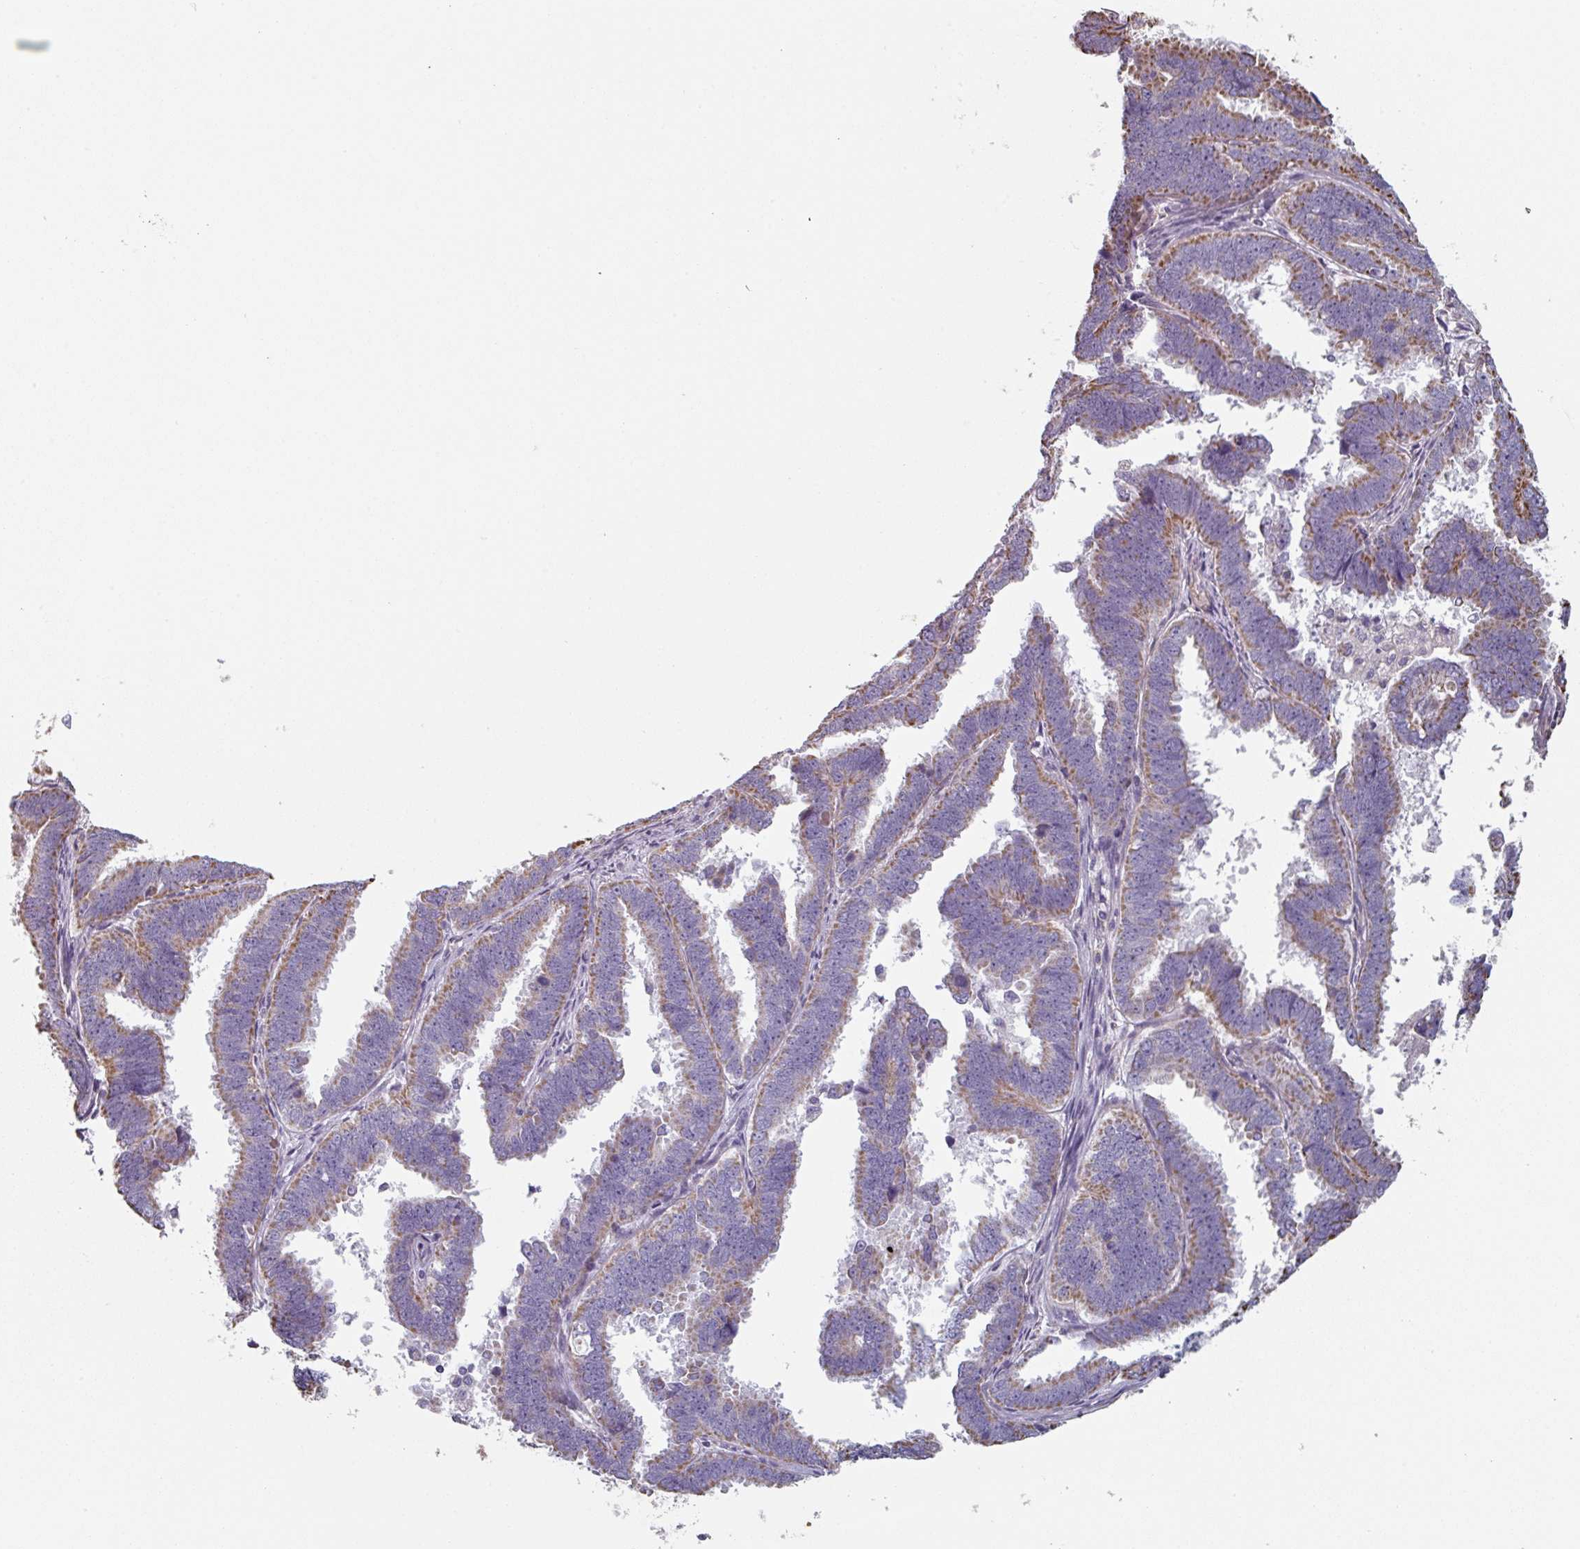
{"staining": {"intensity": "weak", "quantity": "25%-75%", "location": "cytoplasmic/membranous"}, "tissue": "endometrial cancer", "cell_type": "Tumor cells", "image_type": "cancer", "snomed": [{"axis": "morphology", "description": "Adenocarcinoma, NOS"}, {"axis": "topography", "description": "Endometrium"}], "caption": "This photomicrograph reveals endometrial cancer stained with IHC to label a protein in brown. The cytoplasmic/membranous of tumor cells show weak positivity for the protein. Nuclei are counter-stained blue.", "gene": "GSTA4", "patient": {"sex": "female", "age": 75}}